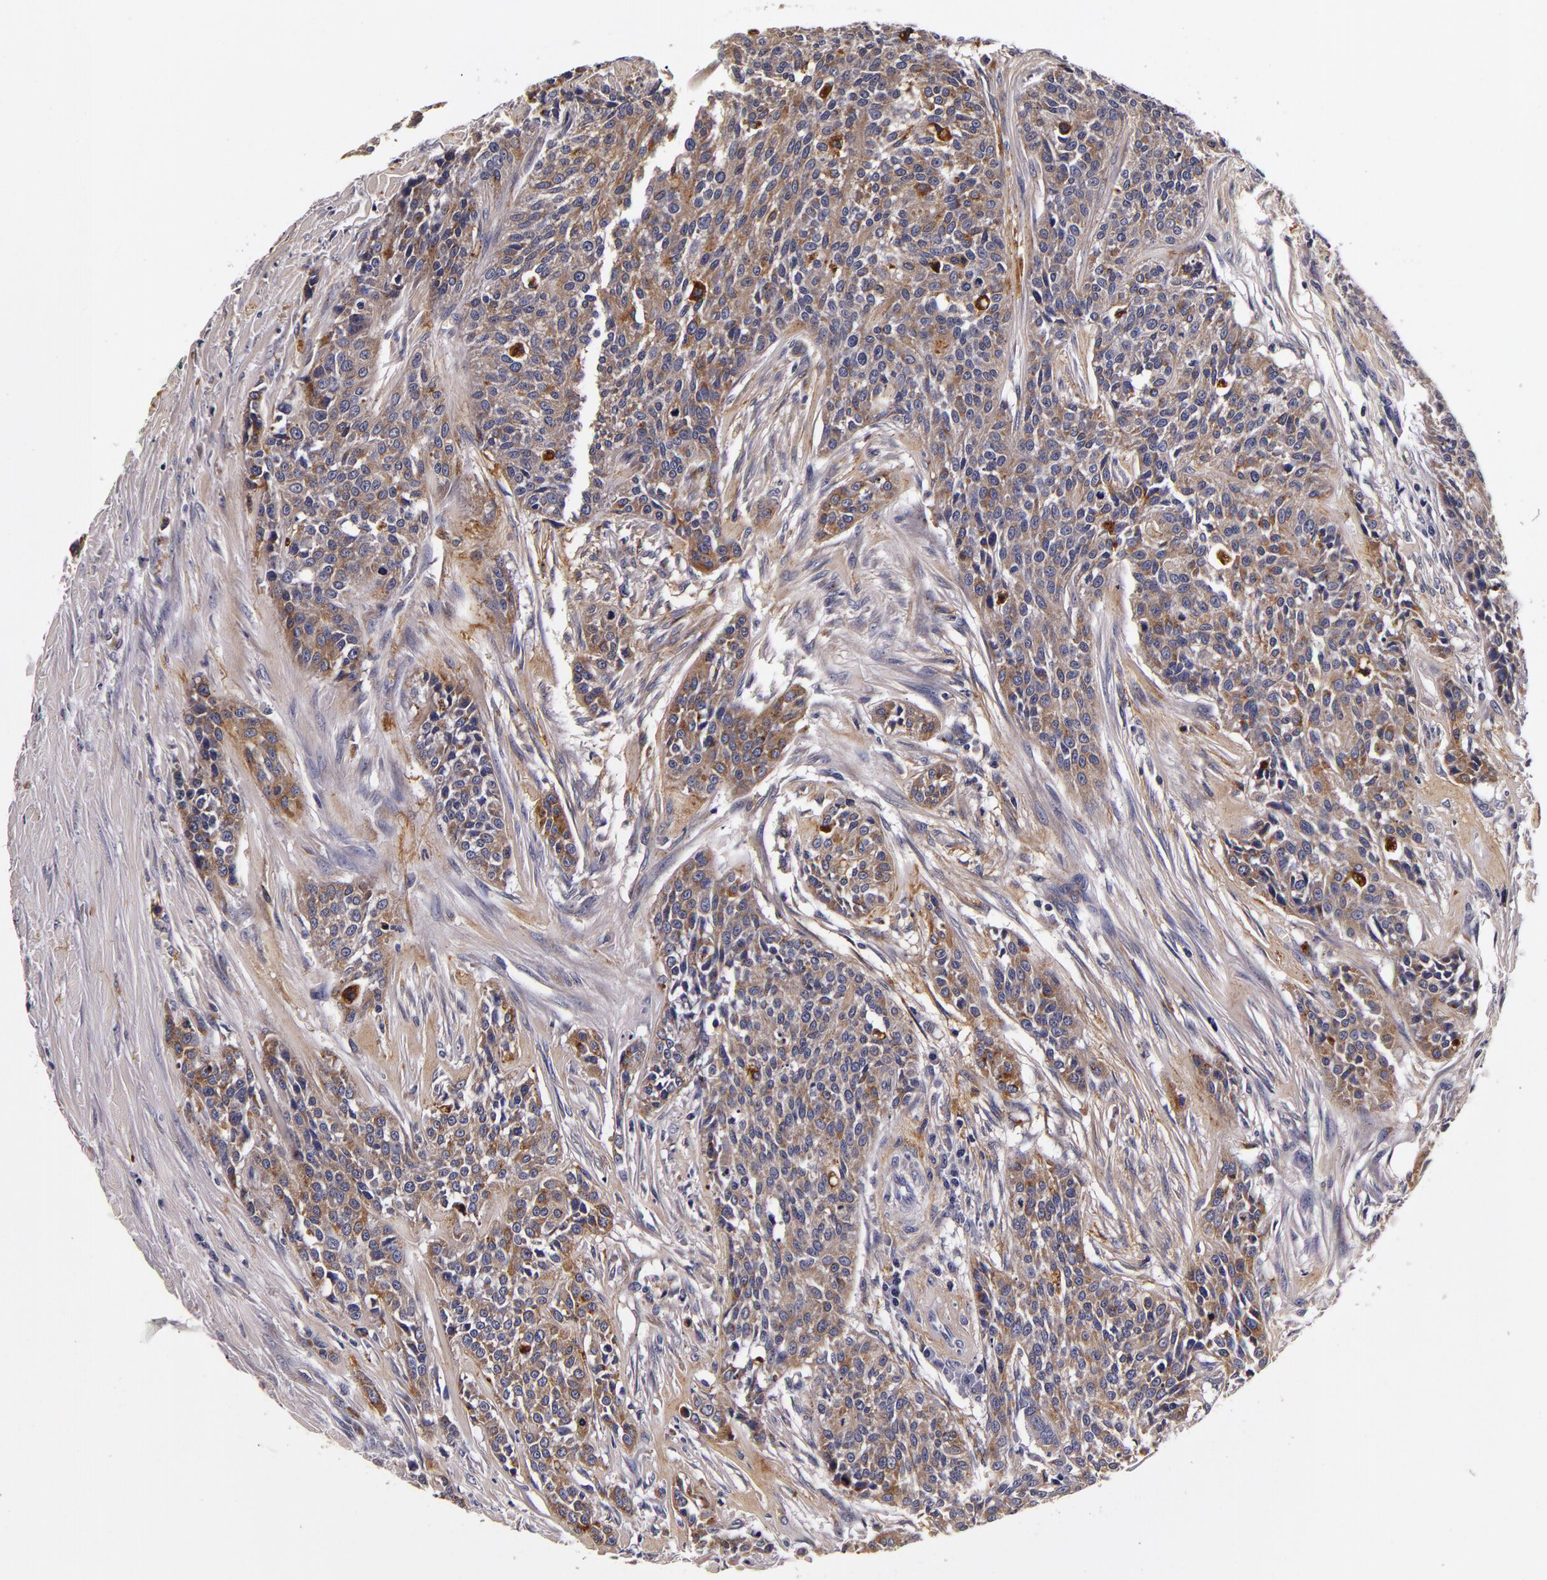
{"staining": {"intensity": "weak", "quantity": ">75%", "location": "cytoplasmic/membranous"}, "tissue": "urothelial cancer", "cell_type": "Tumor cells", "image_type": "cancer", "snomed": [{"axis": "morphology", "description": "Urothelial carcinoma, High grade"}, {"axis": "topography", "description": "Urinary bladder"}], "caption": "Weak cytoplasmic/membranous expression for a protein is identified in approximately >75% of tumor cells of urothelial carcinoma (high-grade) using immunohistochemistry (IHC).", "gene": "LGALS3BP", "patient": {"sex": "male", "age": 56}}